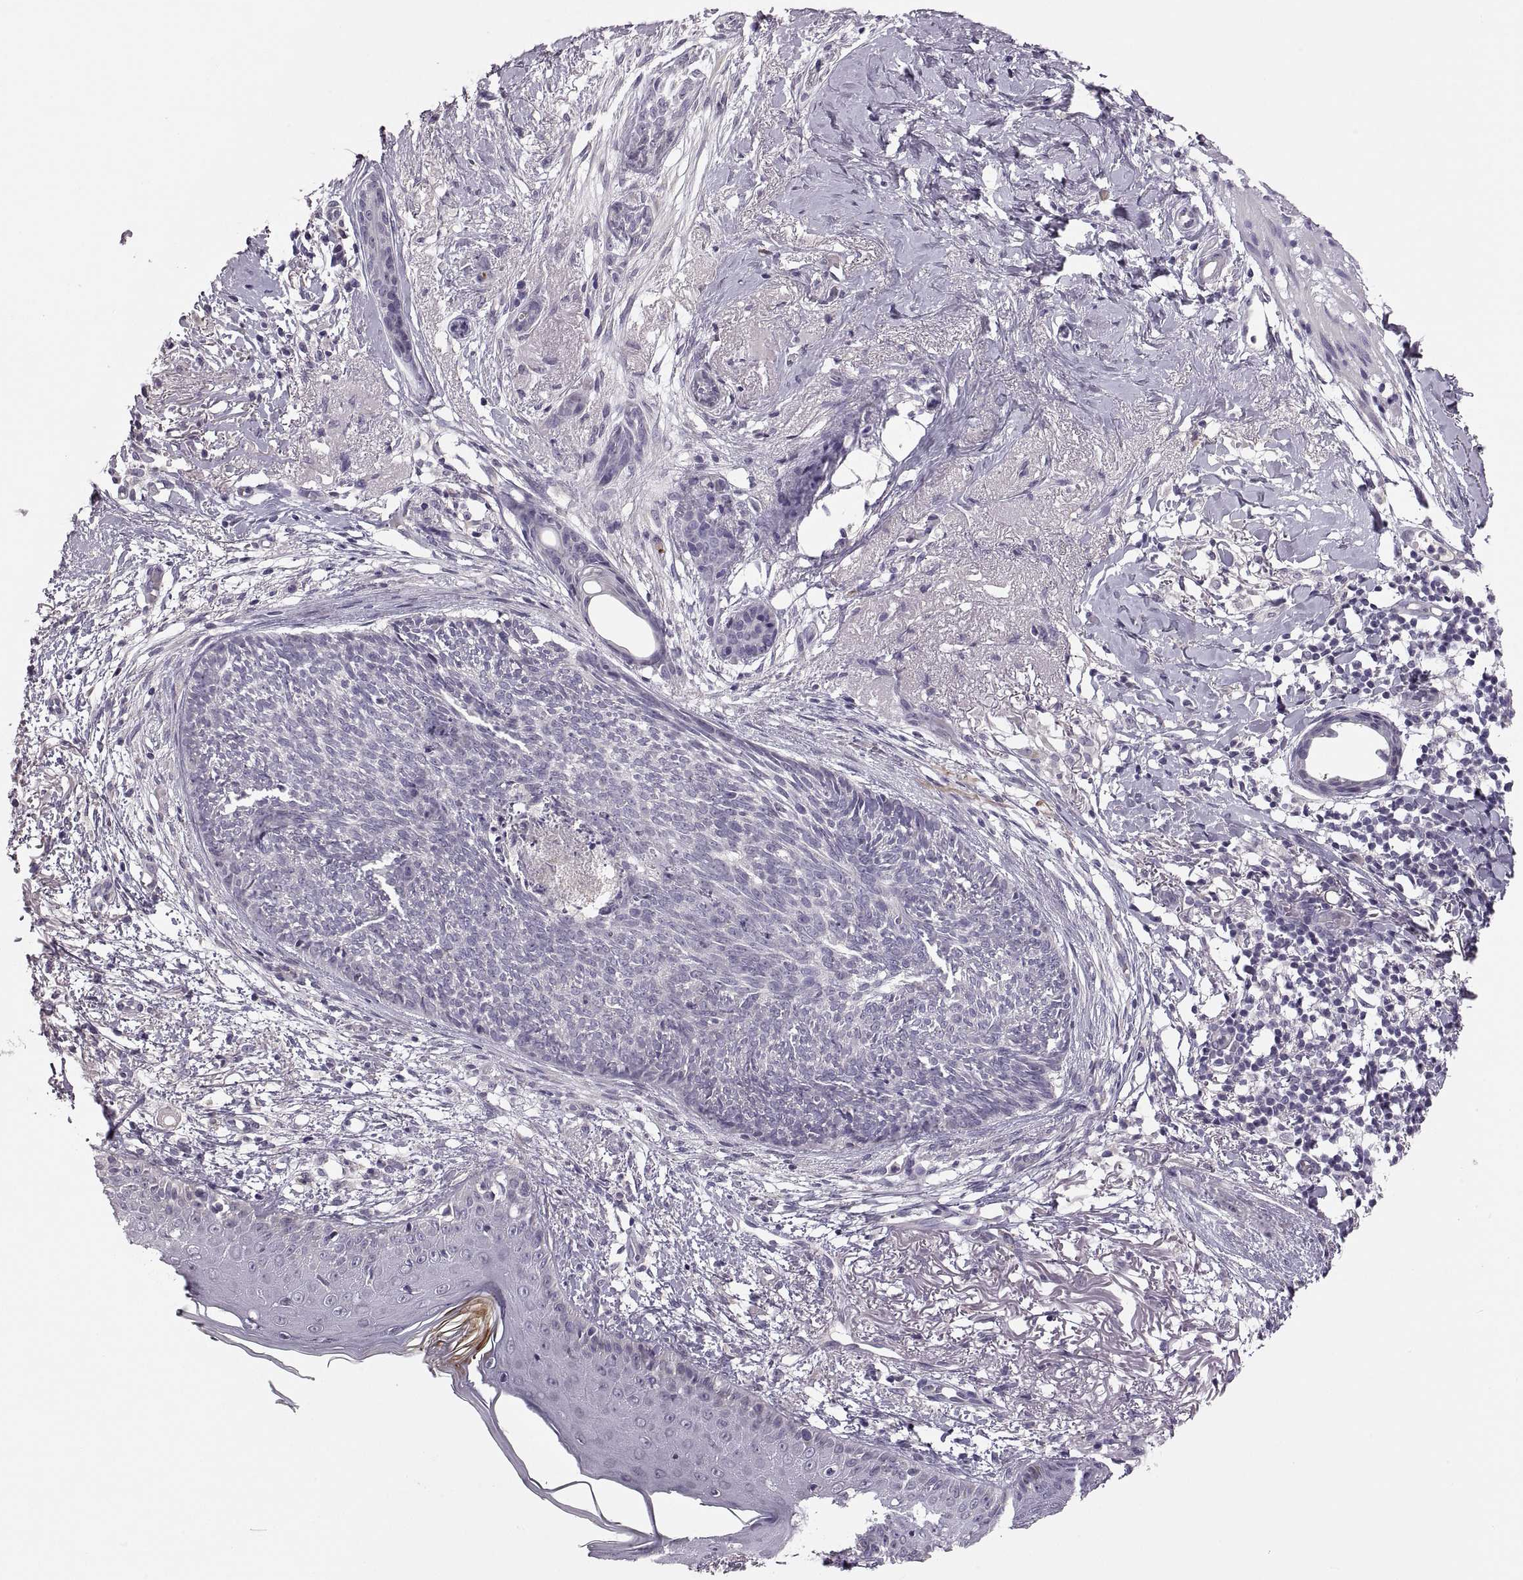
{"staining": {"intensity": "negative", "quantity": "none", "location": "none"}, "tissue": "skin cancer", "cell_type": "Tumor cells", "image_type": "cancer", "snomed": [{"axis": "morphology", "description": "Normal tissue, NOS"}, {"axis": "morphology", "description": "Basal cell carcinoma"}, {"axis": "topography", "description": "Skin"}], "caption": "Immunohistochemistry (IHC) photomicrograph of neoplastic tissue: basal cell carcinoma (skin) stained with DAB reveals no significant protein expression in tumor cells.", "gene": "ADH6", "patient": {"sex": "male", "age": 84}}